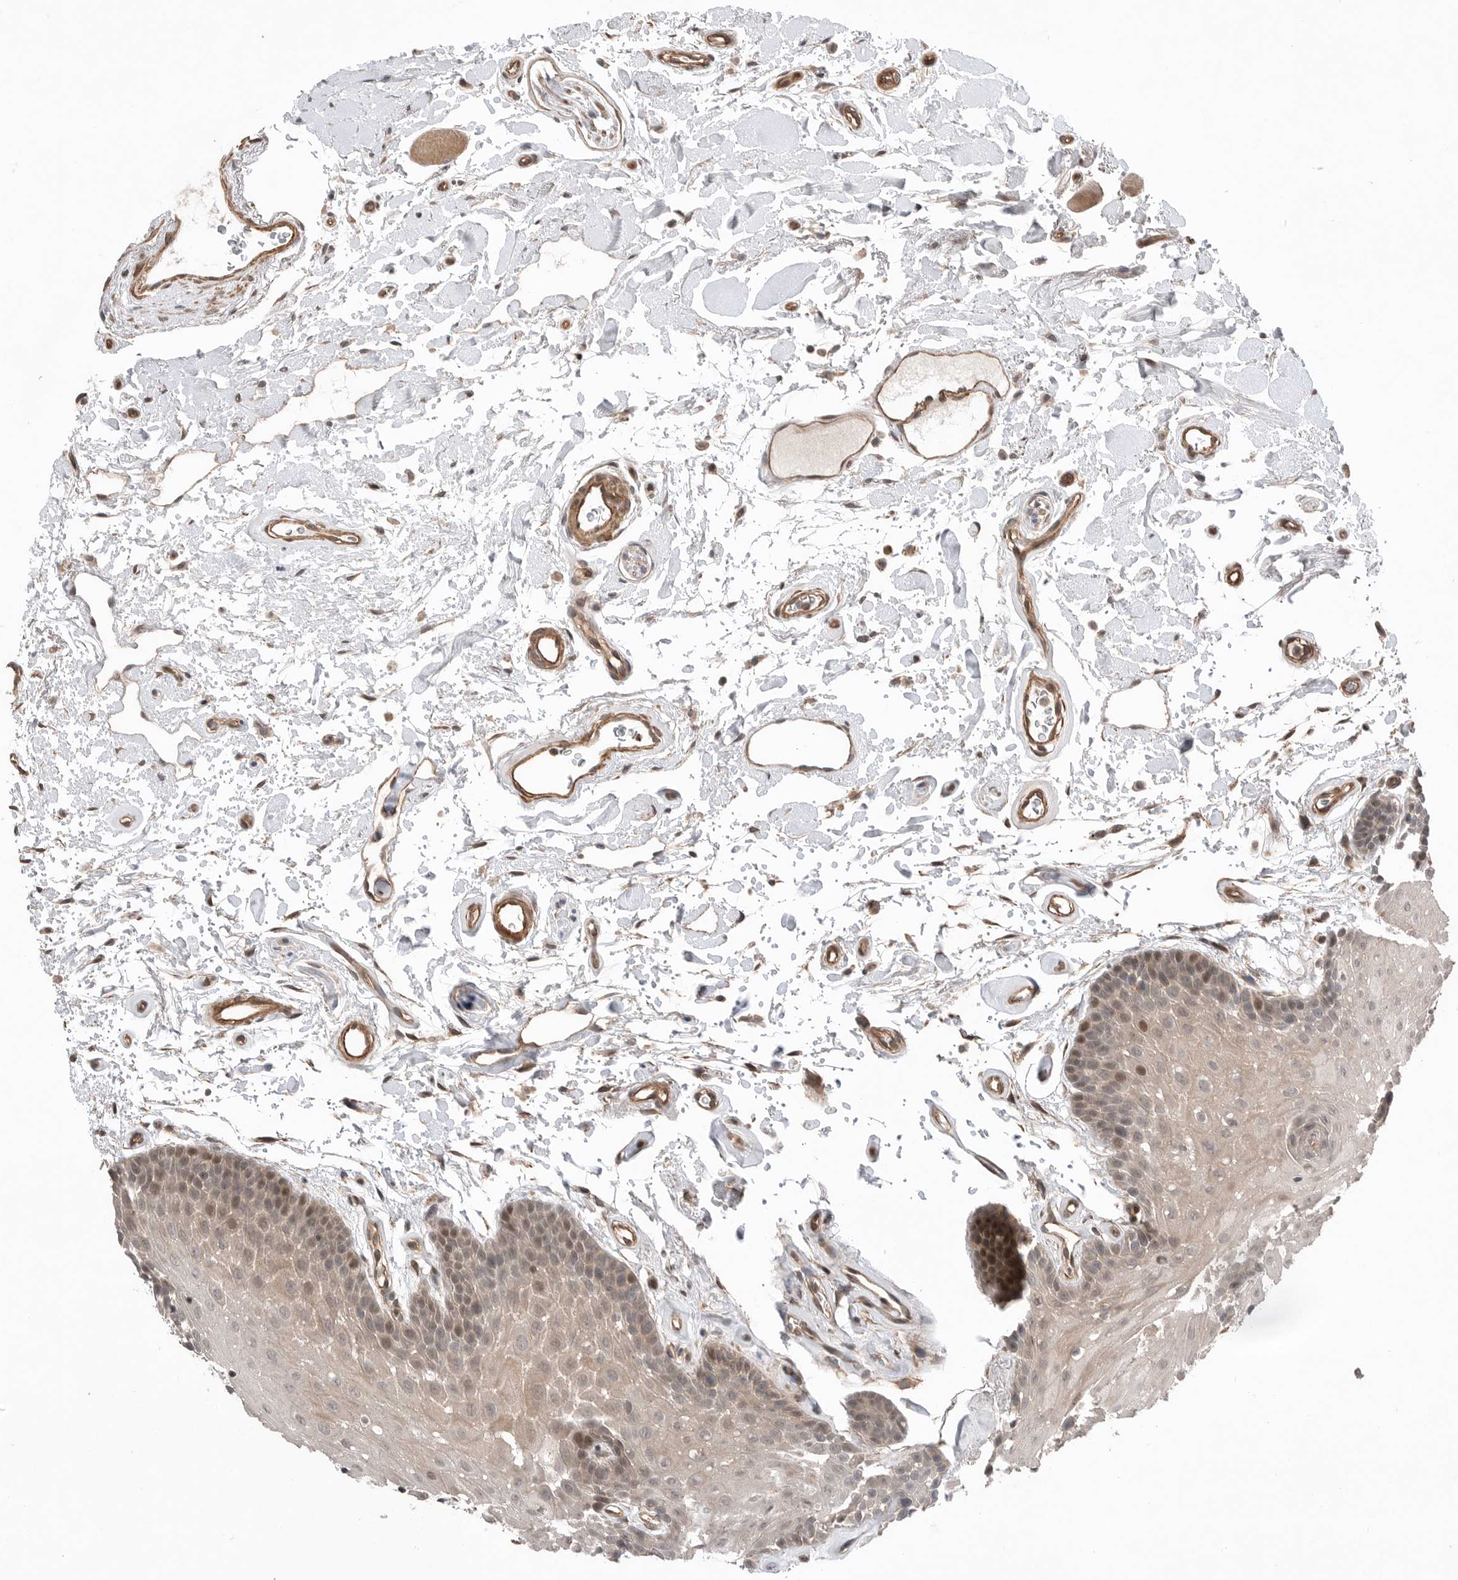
{"staining": {"intensity": "weak", "quantity": ">75%", "location": "cytoplasmic/membranous"}, "tissue": "oral mucosa", "cell_type": "Squamous epithelial cells", "image_type": "normal", "snomed": [{"axis": "morphology", "description": "Normal tissue, NOS"}, {"axis": "topography", "description": "Oral tissue"}], "caption": "Unremarkable oral mucosa reveals weak cytoplasmic/membranous expression in approximately >75% of squamous epithelial cells, visualized by immunohistochemistry.", "gene": "PEAK1", "patient": {"sex": "male", "age": 62}}